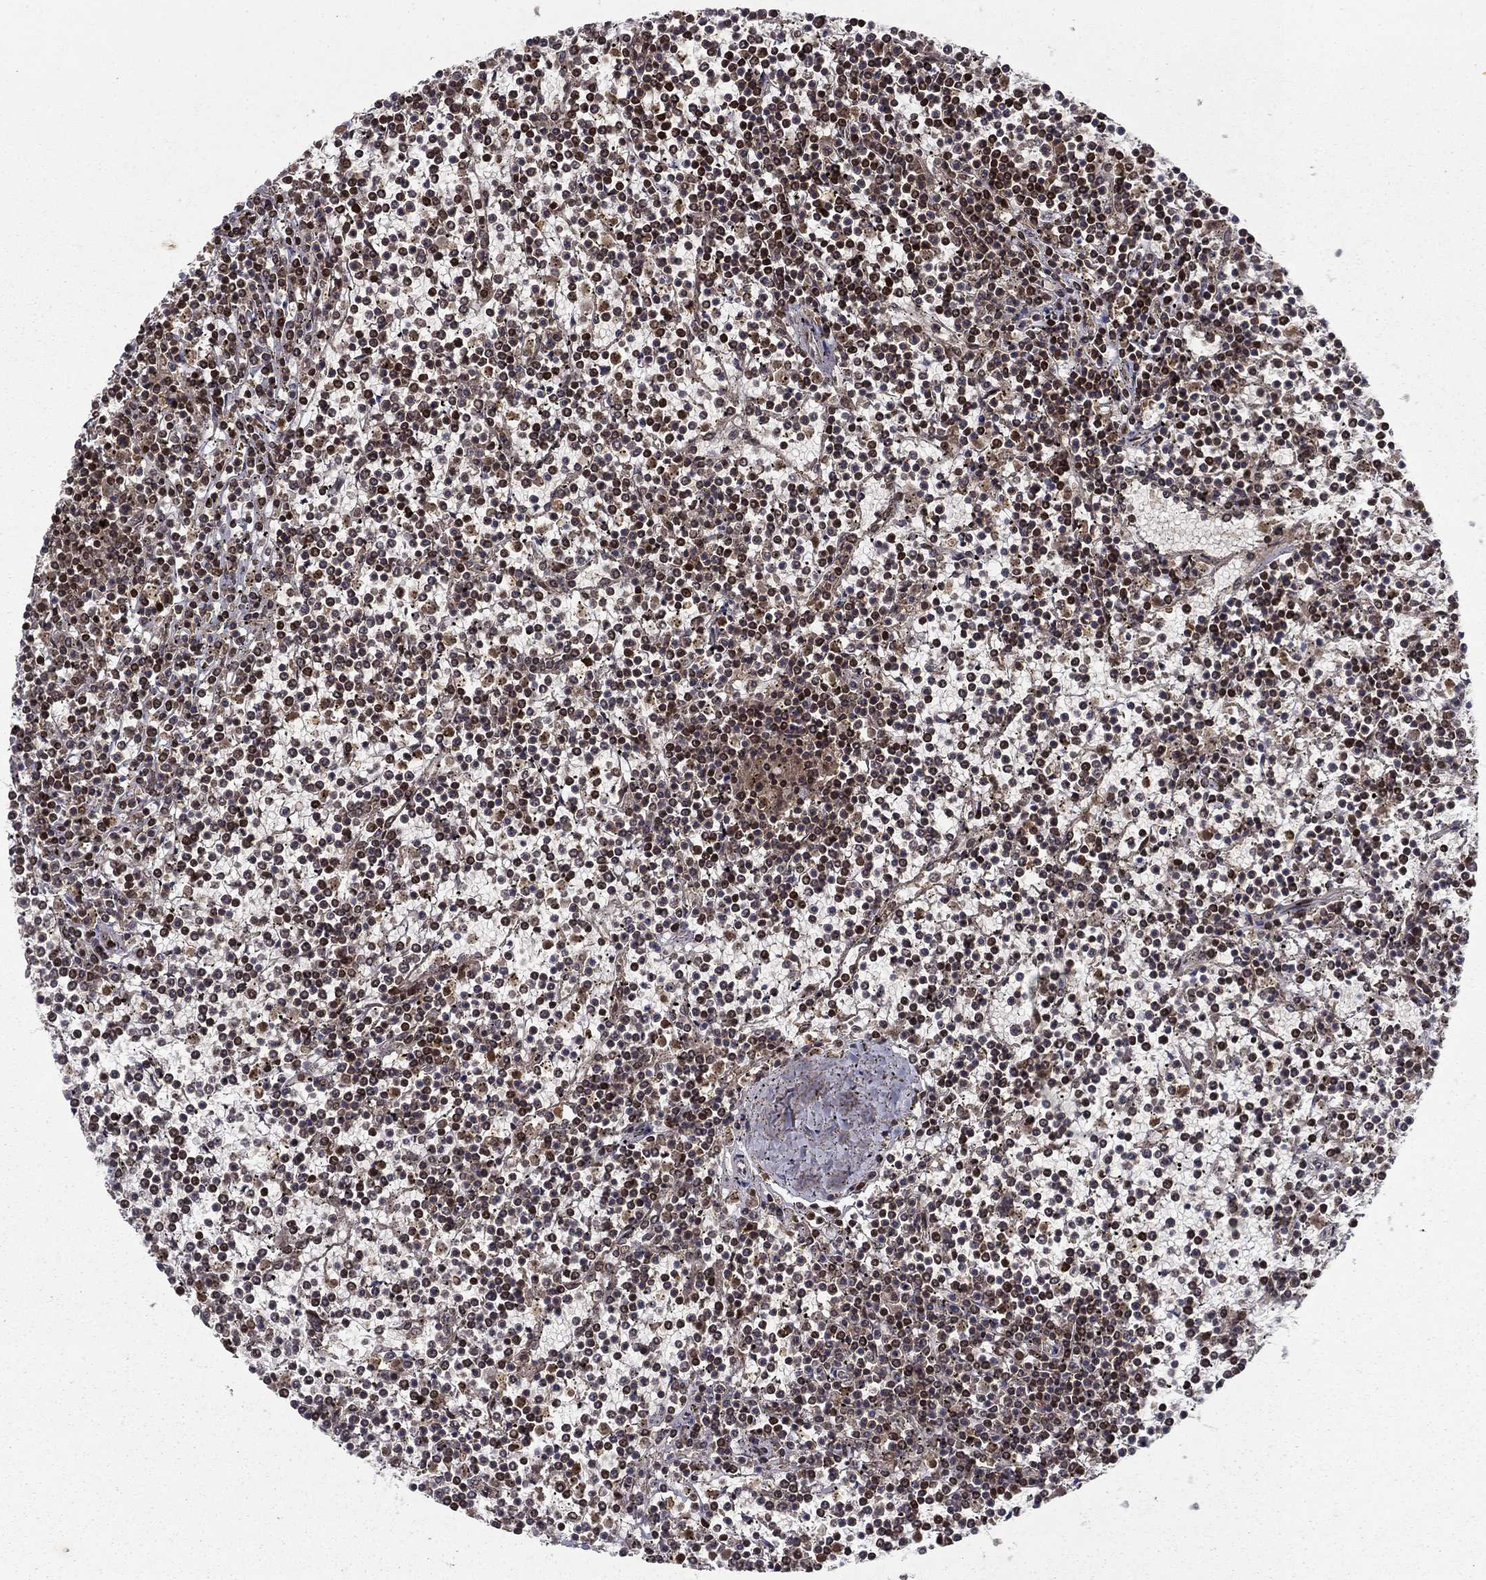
{"staining": {"intensity": "moderate", "quantity": "25%-75%", "location": "nuclear"}, "tissue": "lymphoma", "cell_type": "Tumor cells", "image_type": "cancer", "snomed": [{"axis": "morphology", "description": "Malignant lymphoma, non-Hodgkin's type, Low grade"}, {"axis": "topography", "description": "Spleen"}], "caption": "Human lymphoma stained for a protein (brown) demonstrates moderate nuclear positive positivity in about 25%-75% of tumor cells.", "gene": "CDCA7L", "patient": {"sex": "female", "age": 19}}